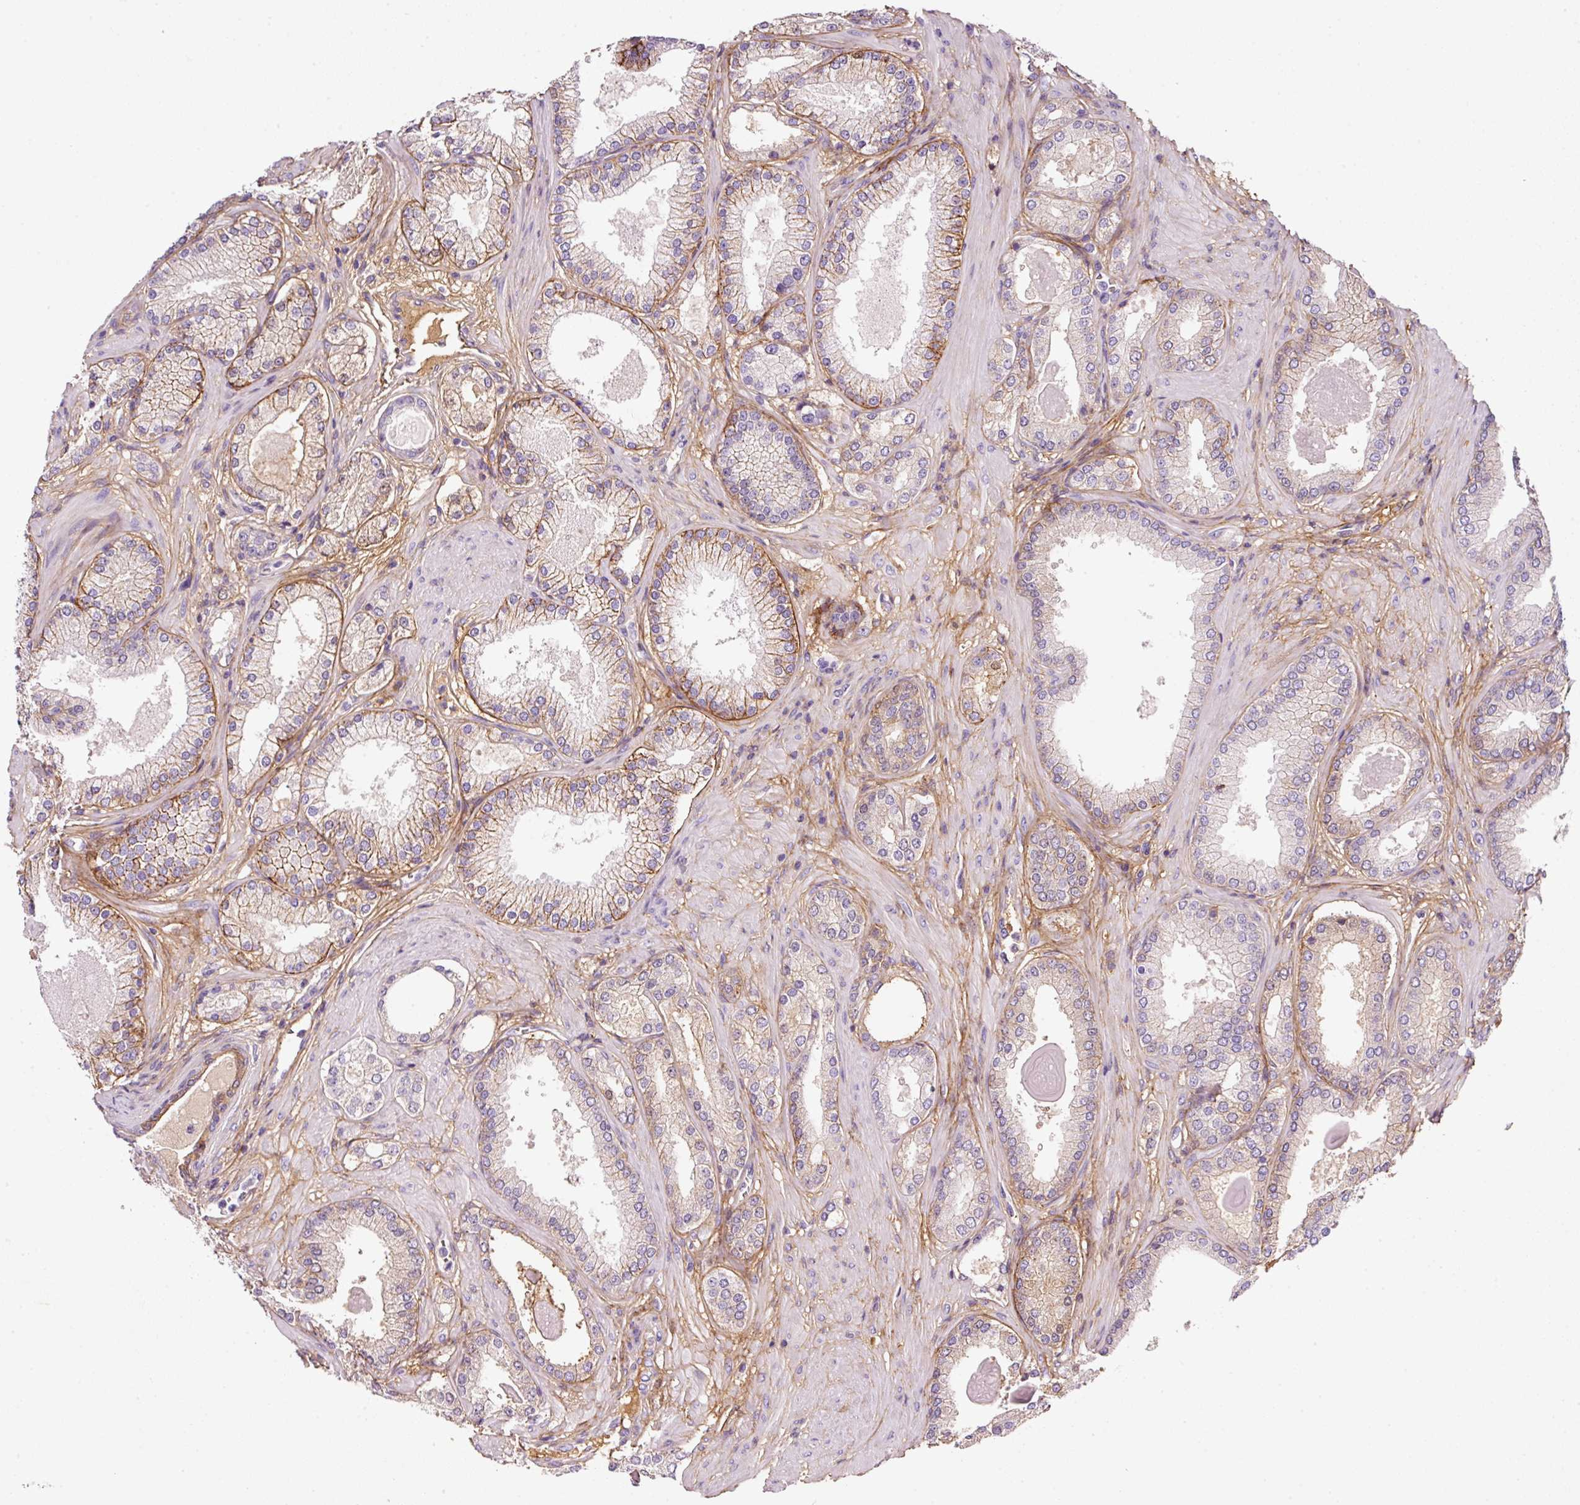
{"staining": {"intensity": "negative", "quantity": "none", "location": "none"}, "tissue": "prostate cancer", "cell_type": "Tumor cells", "image_type": "cancer", "snomed": [{"axis": "morphology", "description": "Adenocarcinoma, Low grade"}, {"axis": "topography", "description": "Prostate"}], "caption": "Prostate cancer was stained to show a protein in brown. There is no significant positivity in tumor cells. The staining is performed using DAB brown chromogen with nuclei counter-stained in using hematoxylin.", "gene": "SOS2", "patient": {"sex": "male", "age": 59}}